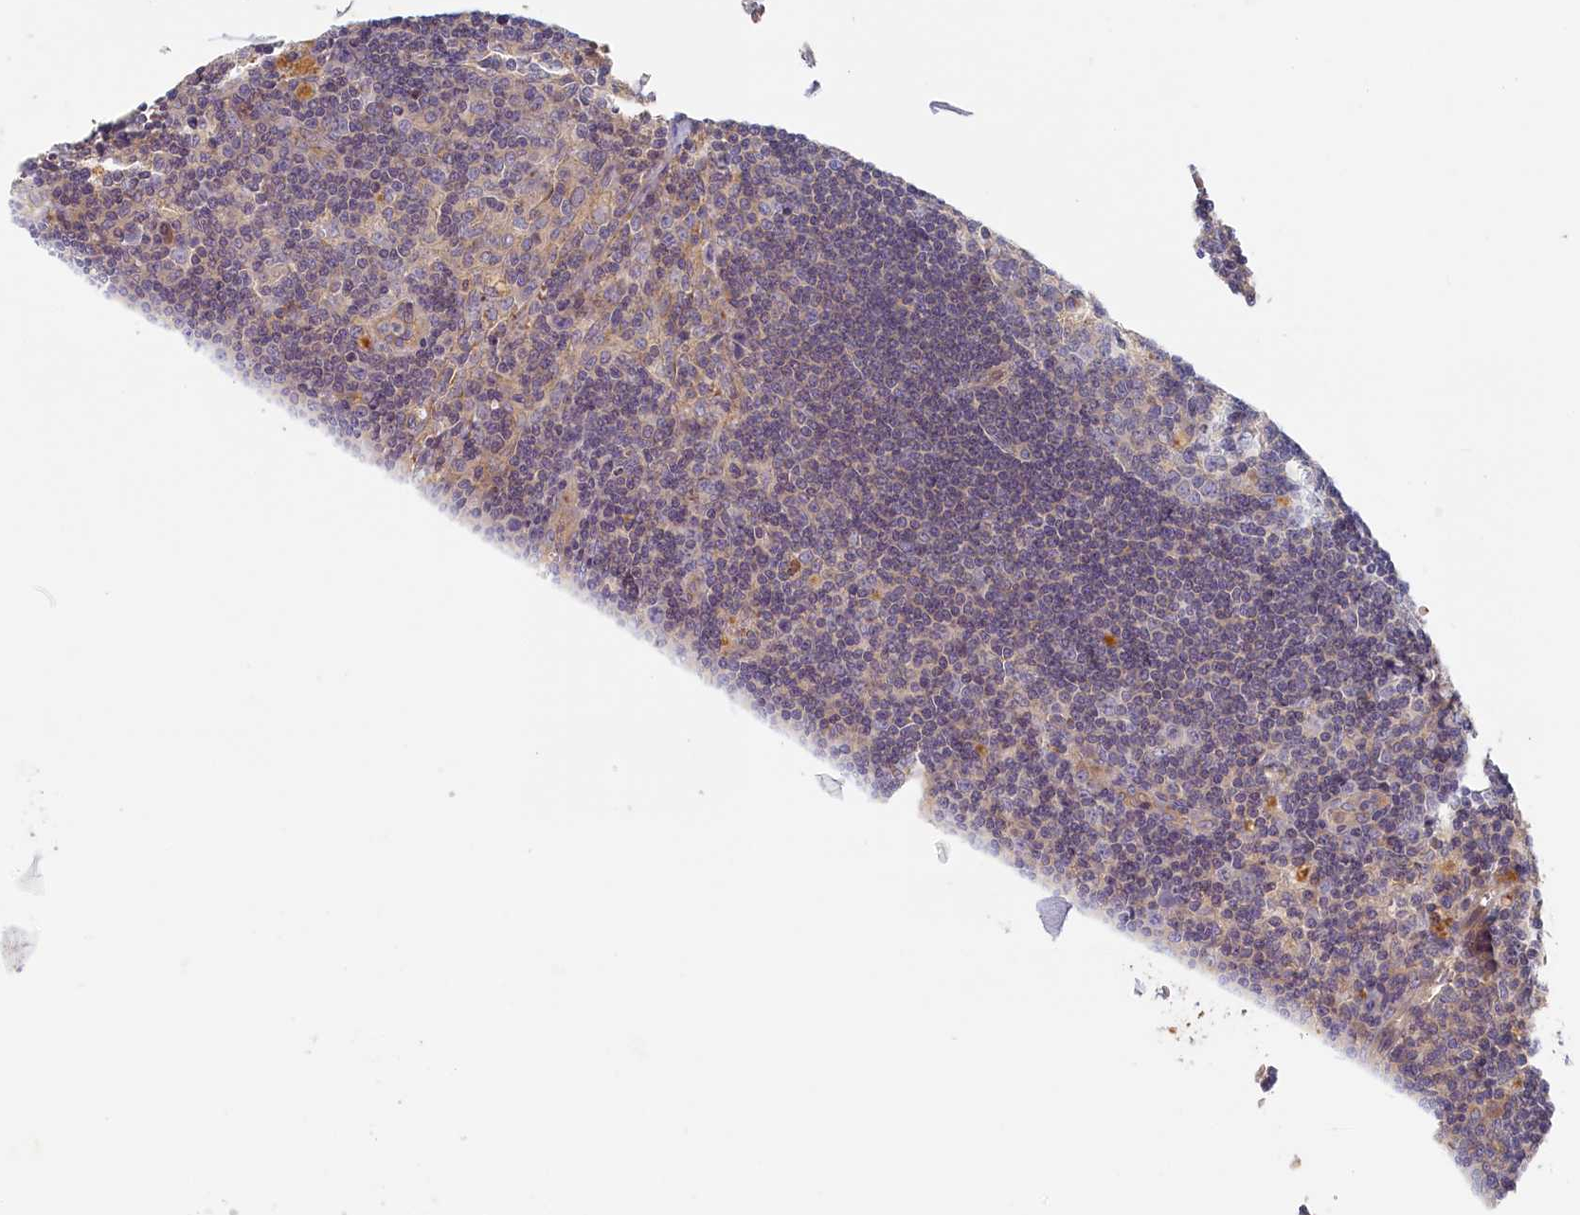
{"staining": {"intensity": "weak", "quantity": "<25%", "location": "cytoplasmic/membranous"}, "tissue": "lymph node", "cell_type": "Non-germinal center cells", "image_type": "normal", "snomed": [{"axis": "morphology", "description": "Normal tissue, NOS"}, {"axis": "topography", "description": "Lymph node"}], "caption": "Immunohistochemical staining of normal lymph node displays no significant staining in non-germinal center cells.", "gene": "STX16", "patient": {"sex": "male", "age": 58}}